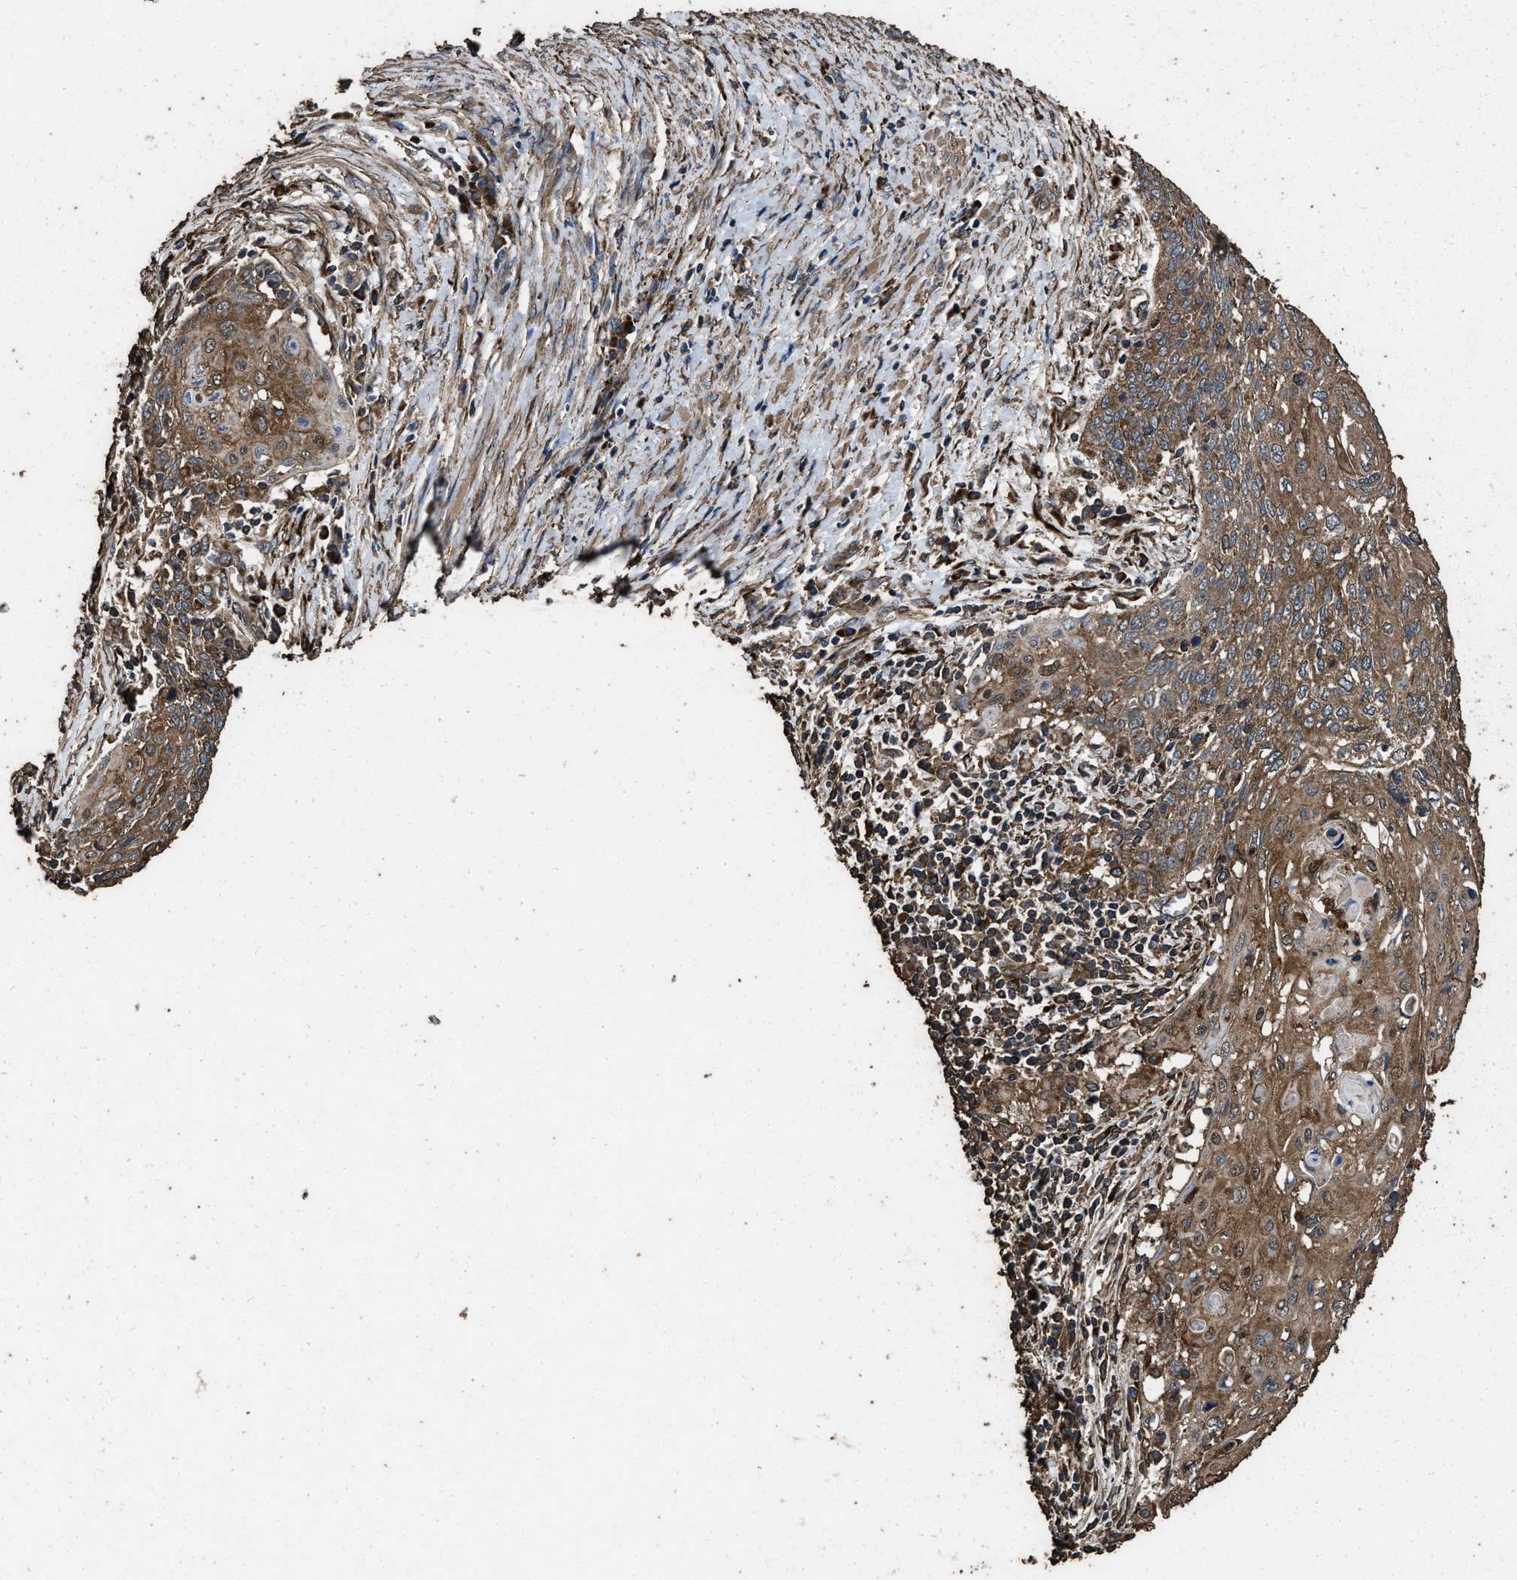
{"staining": {"intensity": "moderate", "quantity": ">75%", "location": "cytoplasmic/membranous"}, "tissue": "cervical cancer", "cell_type": "Tumor cells", "image_type": "cancer", "snomed": [{"axis": "morphology", "description": "Squamous cell carcinoma, NOS"}, {"axis": "topography", "description": "Cervix"}], "caption": "Moderate cytoplasmic/membranous staining is appreciated in about >75% of tumor cells in cervical cancer.", "gene": "ZMYND19", "patient": {"sex": "female", "age": 39}}